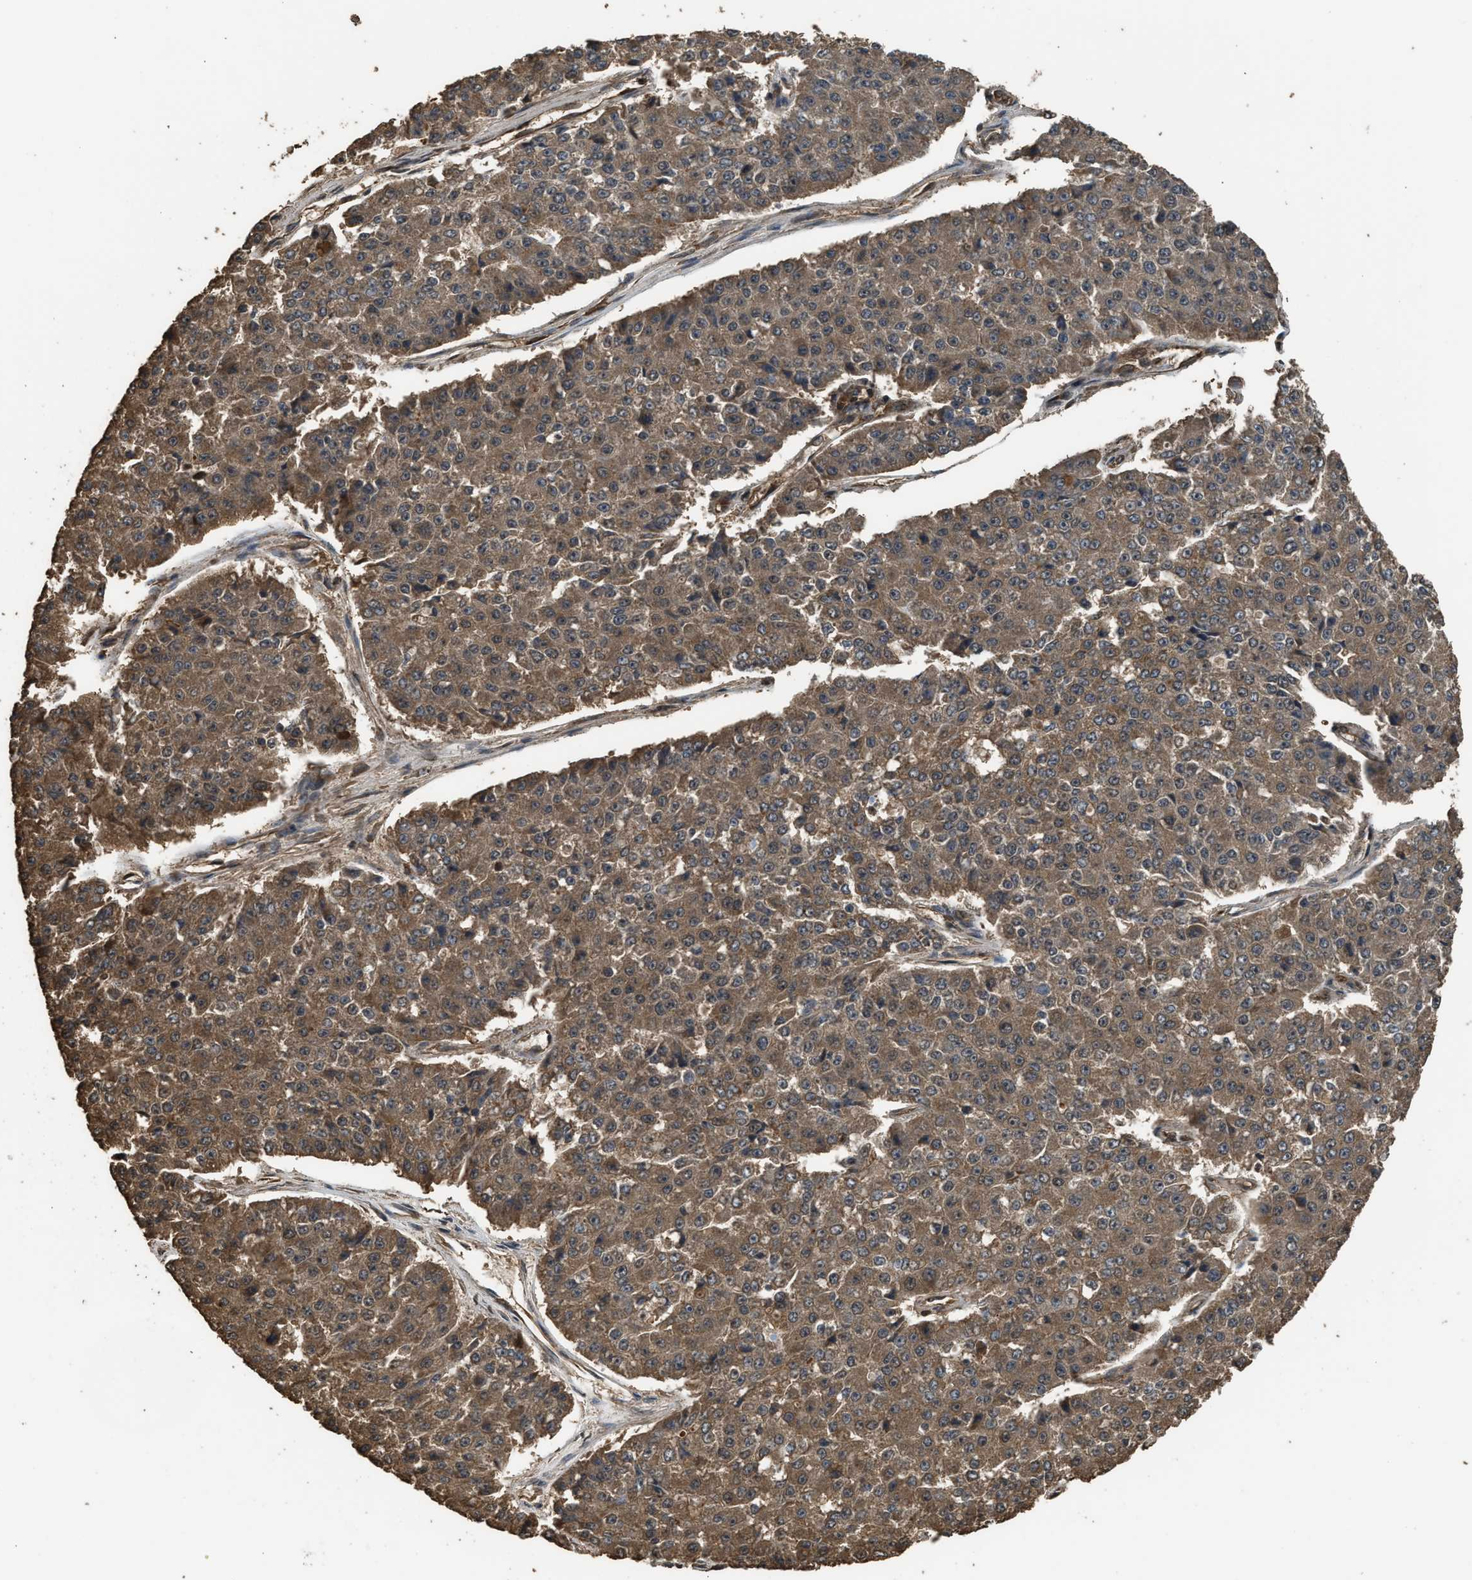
{"staining": {"intensity": "moderate", "quantity": ">75%", "location": "cytoplasmic/membranous"}, "tissue": "pancreatic cancer", "cell_type": "Tumor cells", "image_type": "cancer", "snomed": [{"axis": "morphology", "description": "Adenocarcinoma, NOS"}, {"axis": "topography", "description": "Pancreas"}], "caption": "Human pancreatic cancer stained with a brown dye shows moderate cytoplasmic/membranous positive positivity in about >75% of tumor cells.", "gene": "MYBL2", "patient": {"sex": "male", "age": 50}}